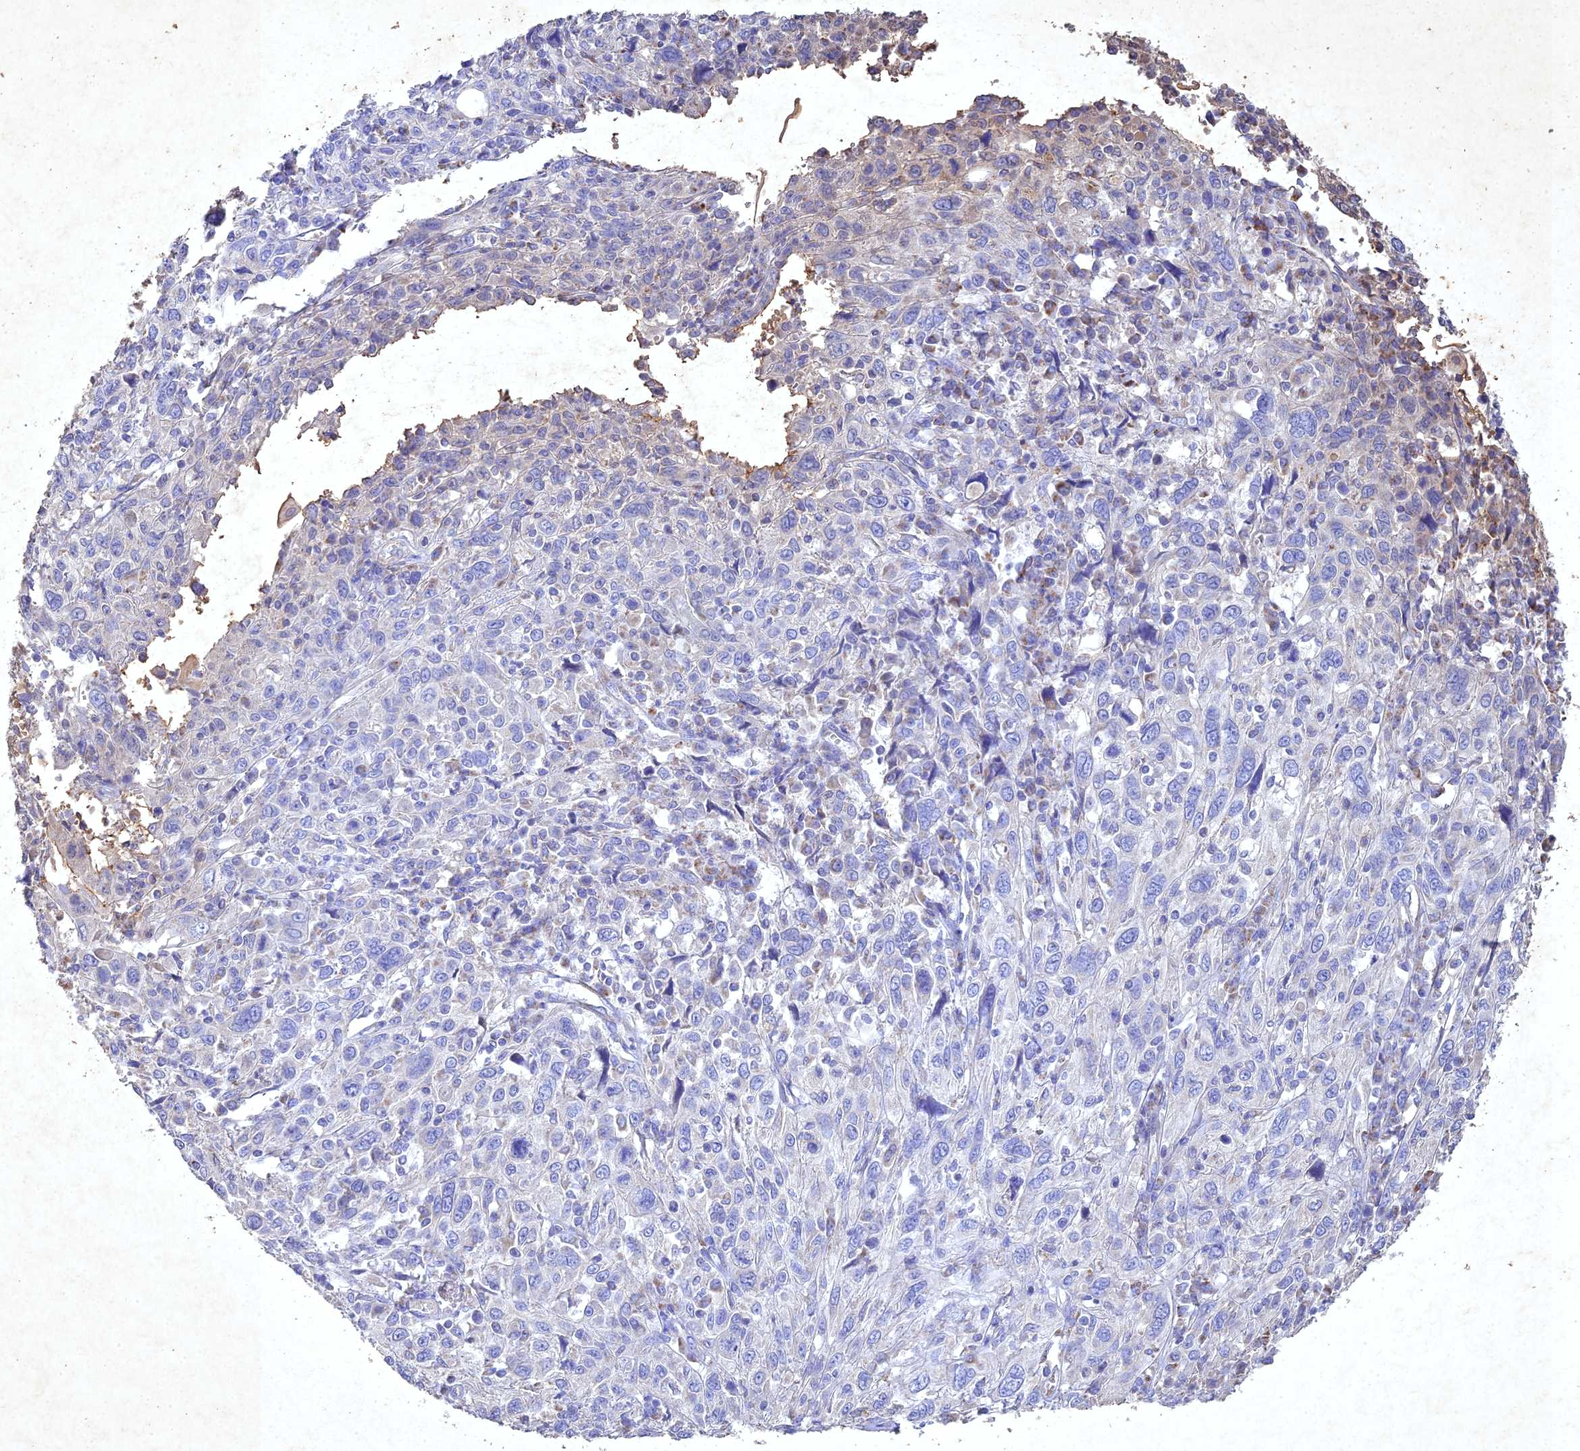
{"staining": {"intensity": "negative", "quantity": "none", "location": "none"}, "tissue": "cervical cancer", "cell_type": "Tumor cells", "image_type": "cancer", "snomed": [{"axis": "morphology", "description": "Squamous cell carcinoma, NOS"}, {"axis": "topography", "description": "Cervix"}], "caption": "The micrograph demonstrates no staining of tumor cells in cervical cancer. The staining is performed using DAB brown chromogen with nuclei counter-stained in using hematoxylin.", "gene": "NDUFV1", "patient": {"sex": "female", "age": 46}}